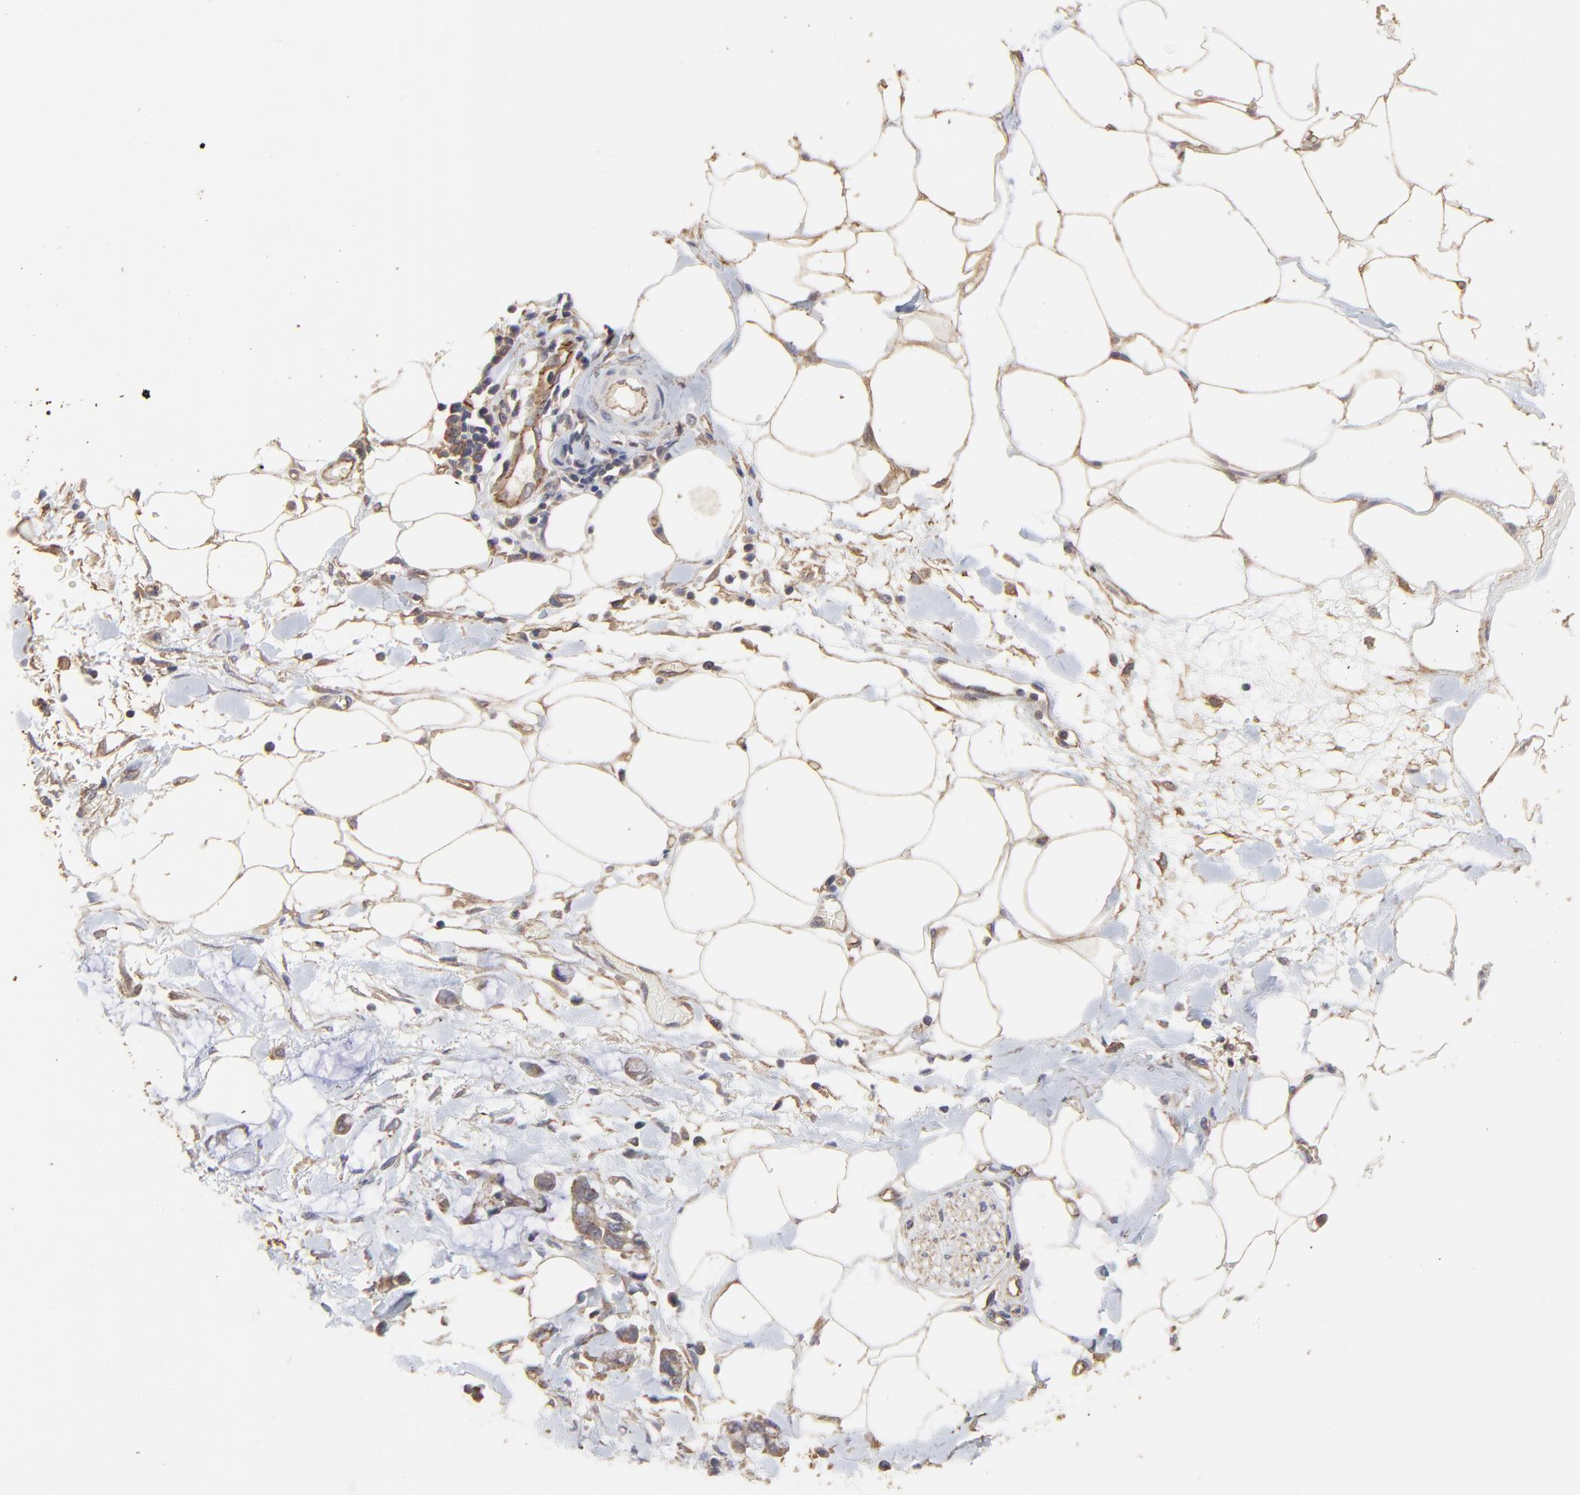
{"staining": {"intensity": "moderate", "quantity": "<25%", "location": "cytoplasmic/membranous"}, "tissue": "adipose tissue", "cell_type": "Adipocytes", "image_type": "normal", "snomed": [{"axis": "morphology", "description": "Normal tissue, NOS"}, {"axis": "morphology", "description": "Adenocarcinoma, NOS"}, {"axis": "topography", "description": "Colon"}, {"axis": "topography", "description": "Peripheral nerve tissue"}], "caption": "The immunohistochemical stain shows moderate cytoplasmic/membranous positivity in adipocytes of unremarkable adipose tissue.", "gene": "ARMT1", "patient": {"sex": "male", "age": 14}}